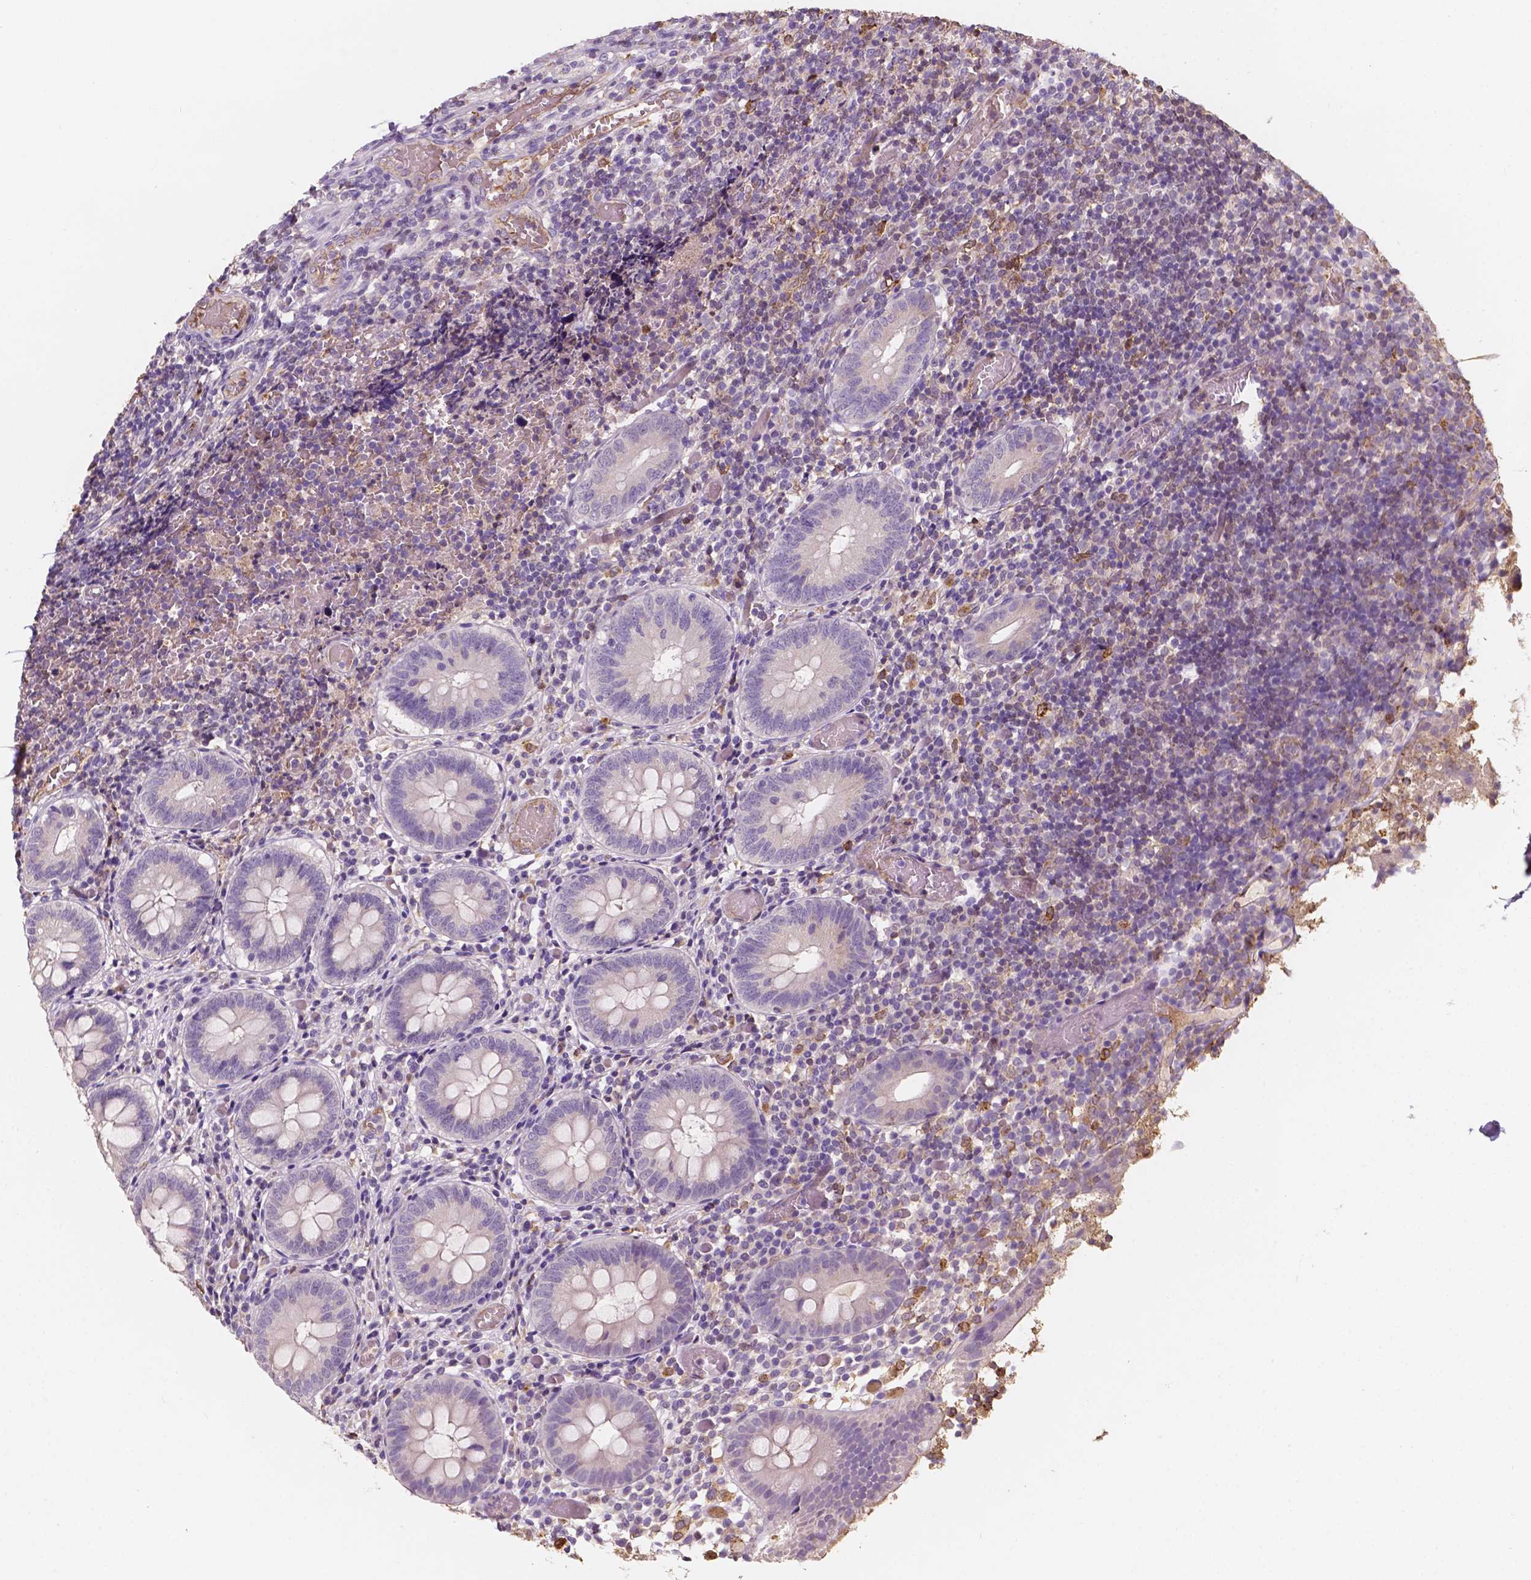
{"staining": {"intensity": "negative", "quantity": "none", "location": "none"}, "tissue": "appendix", "cell_type": "Glandular cells", "image_type": "normal", "snomed": [{"axis": "morphology", "description": "Normal tissue, NOS"}, {"axis": "topography", "description": "Appendix"}], "caption": "An immunohistochemistry micrograph of benign appendix is shown. There is no staining in glandular cells of appendix.", "gene": "SLC22A4", "patient": {"sex": "female", "age": 32}}